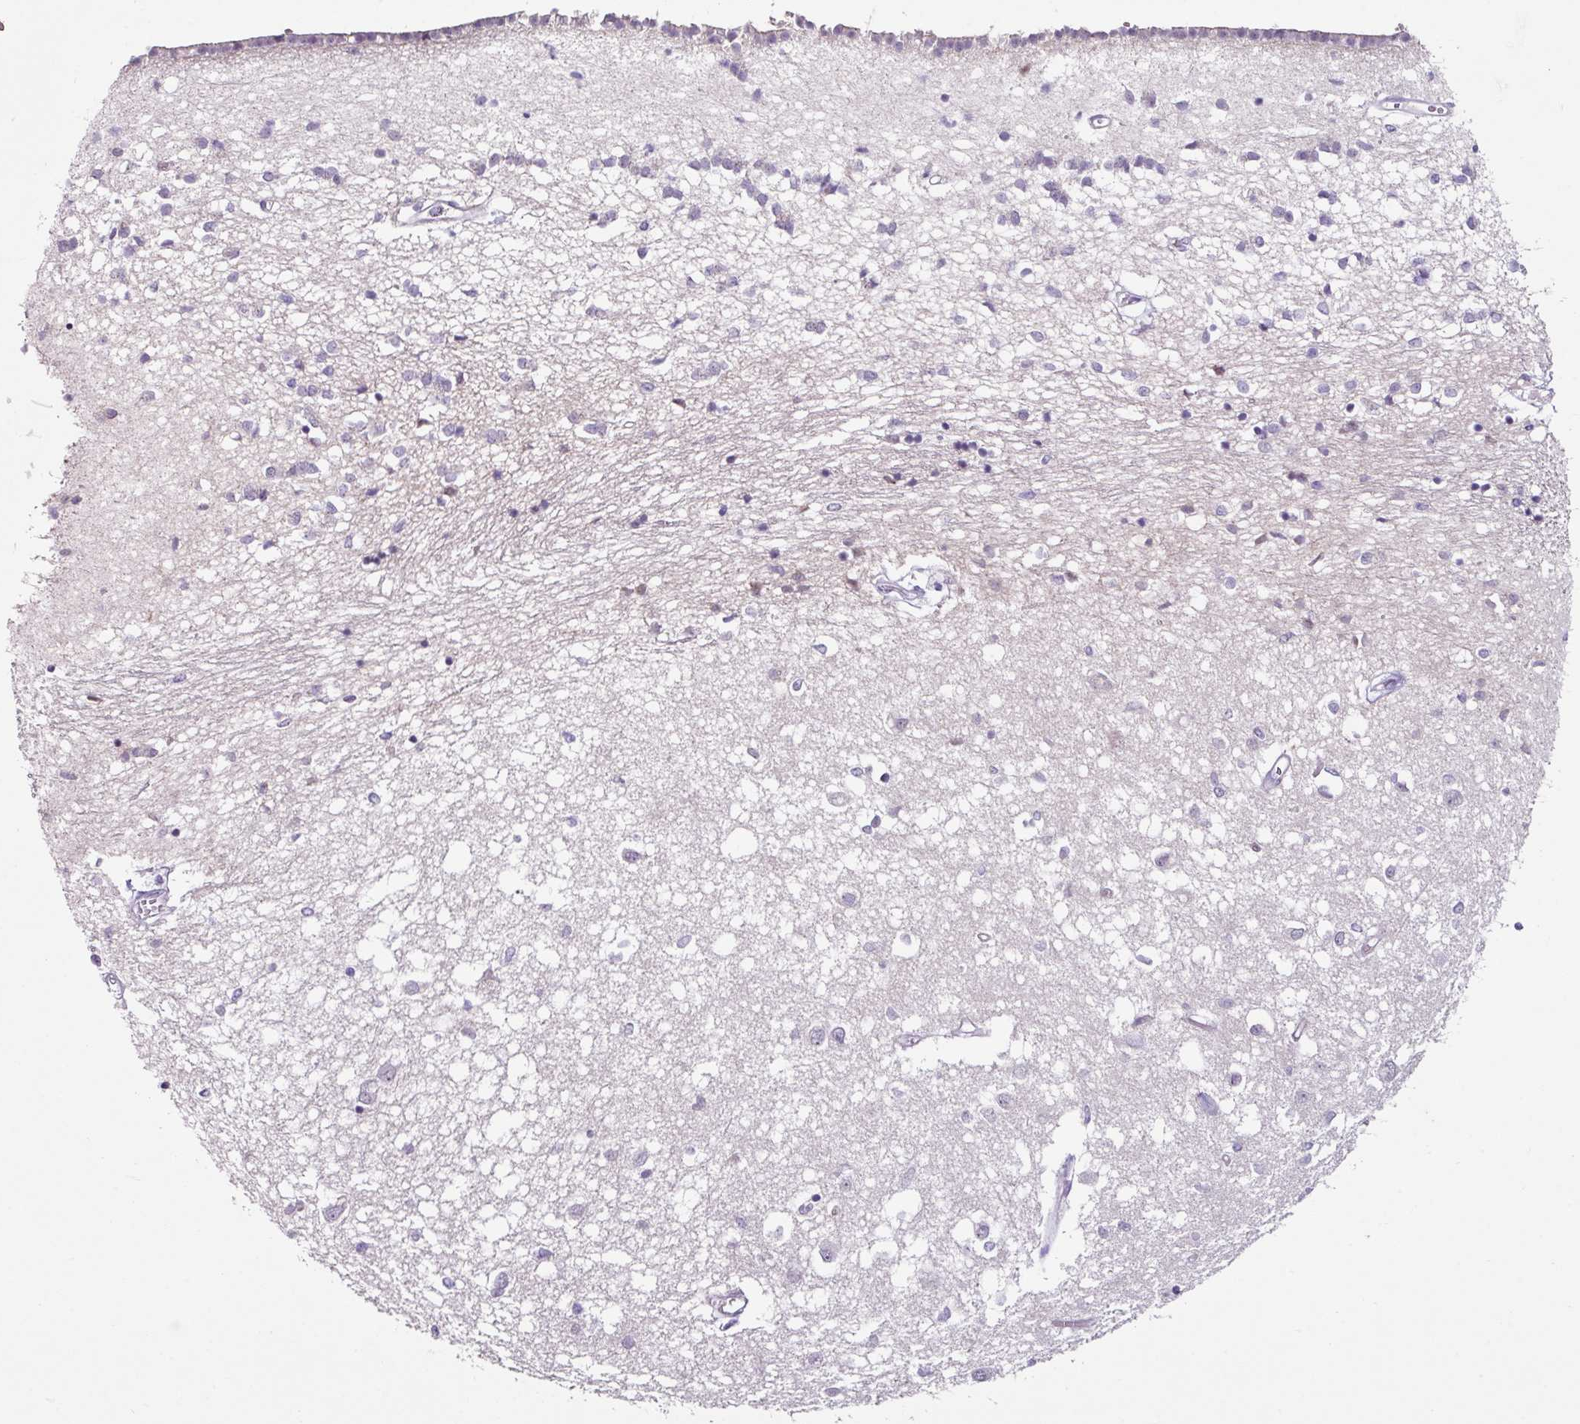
{"staining": {"intensity": "weak", "quantity": "<25%", "location": "cytoplasmic/membranous"}, "tissue": "caudate", "cell_type": "Glial cells", "image_type": "normal", "snomed": [{"axis": "morphology", "description": "Normal tissue, NOS"}, {"axis": "topography", "description": "Lateral ventricle wall"}], "caption": "A photomicrograph of caudate stained for a protein exhibits no brown staining in glial cells.", "gene": "TRA2A", "patient": {"sex": "male", "age": 70}}